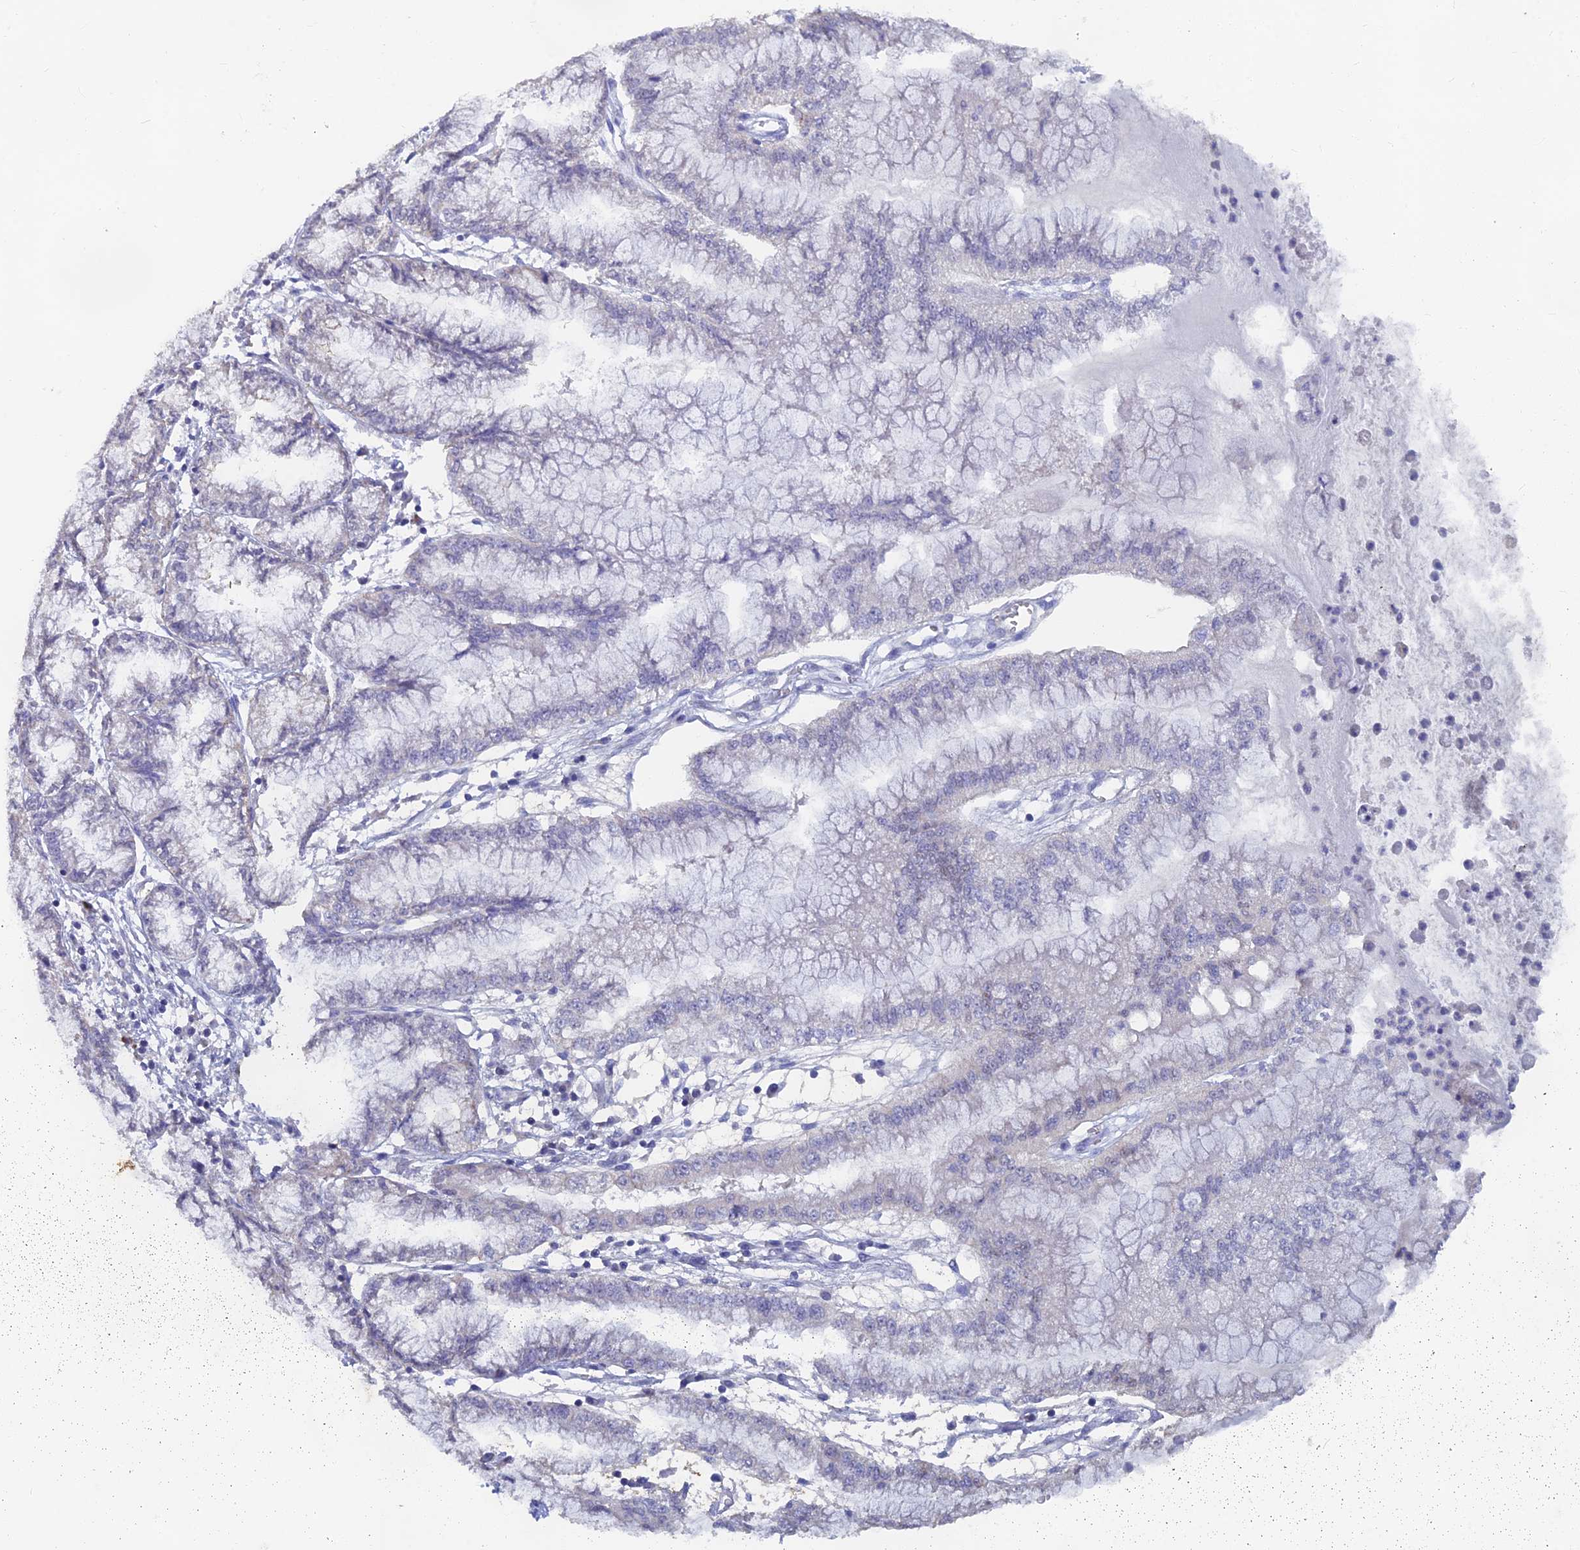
{"staining": {"intensity": "negative", "quantity": "none", "location": "none"}, "tissue": "pancreatic cancer", "cell_type": "Tumor cells", "image_type": "cancer", "snomed": [{"axis": "morphology", "description": "Adenocarcinoma, NOS"}, {"axis": "topography", "description": "Pancreas"}], "caption": "Tumor cells are negative for protein expression in human pancreatic cancer (adenocarcinoma).", "gene": "LRIF1", "patient": {"sex": "male", "age": 73}}